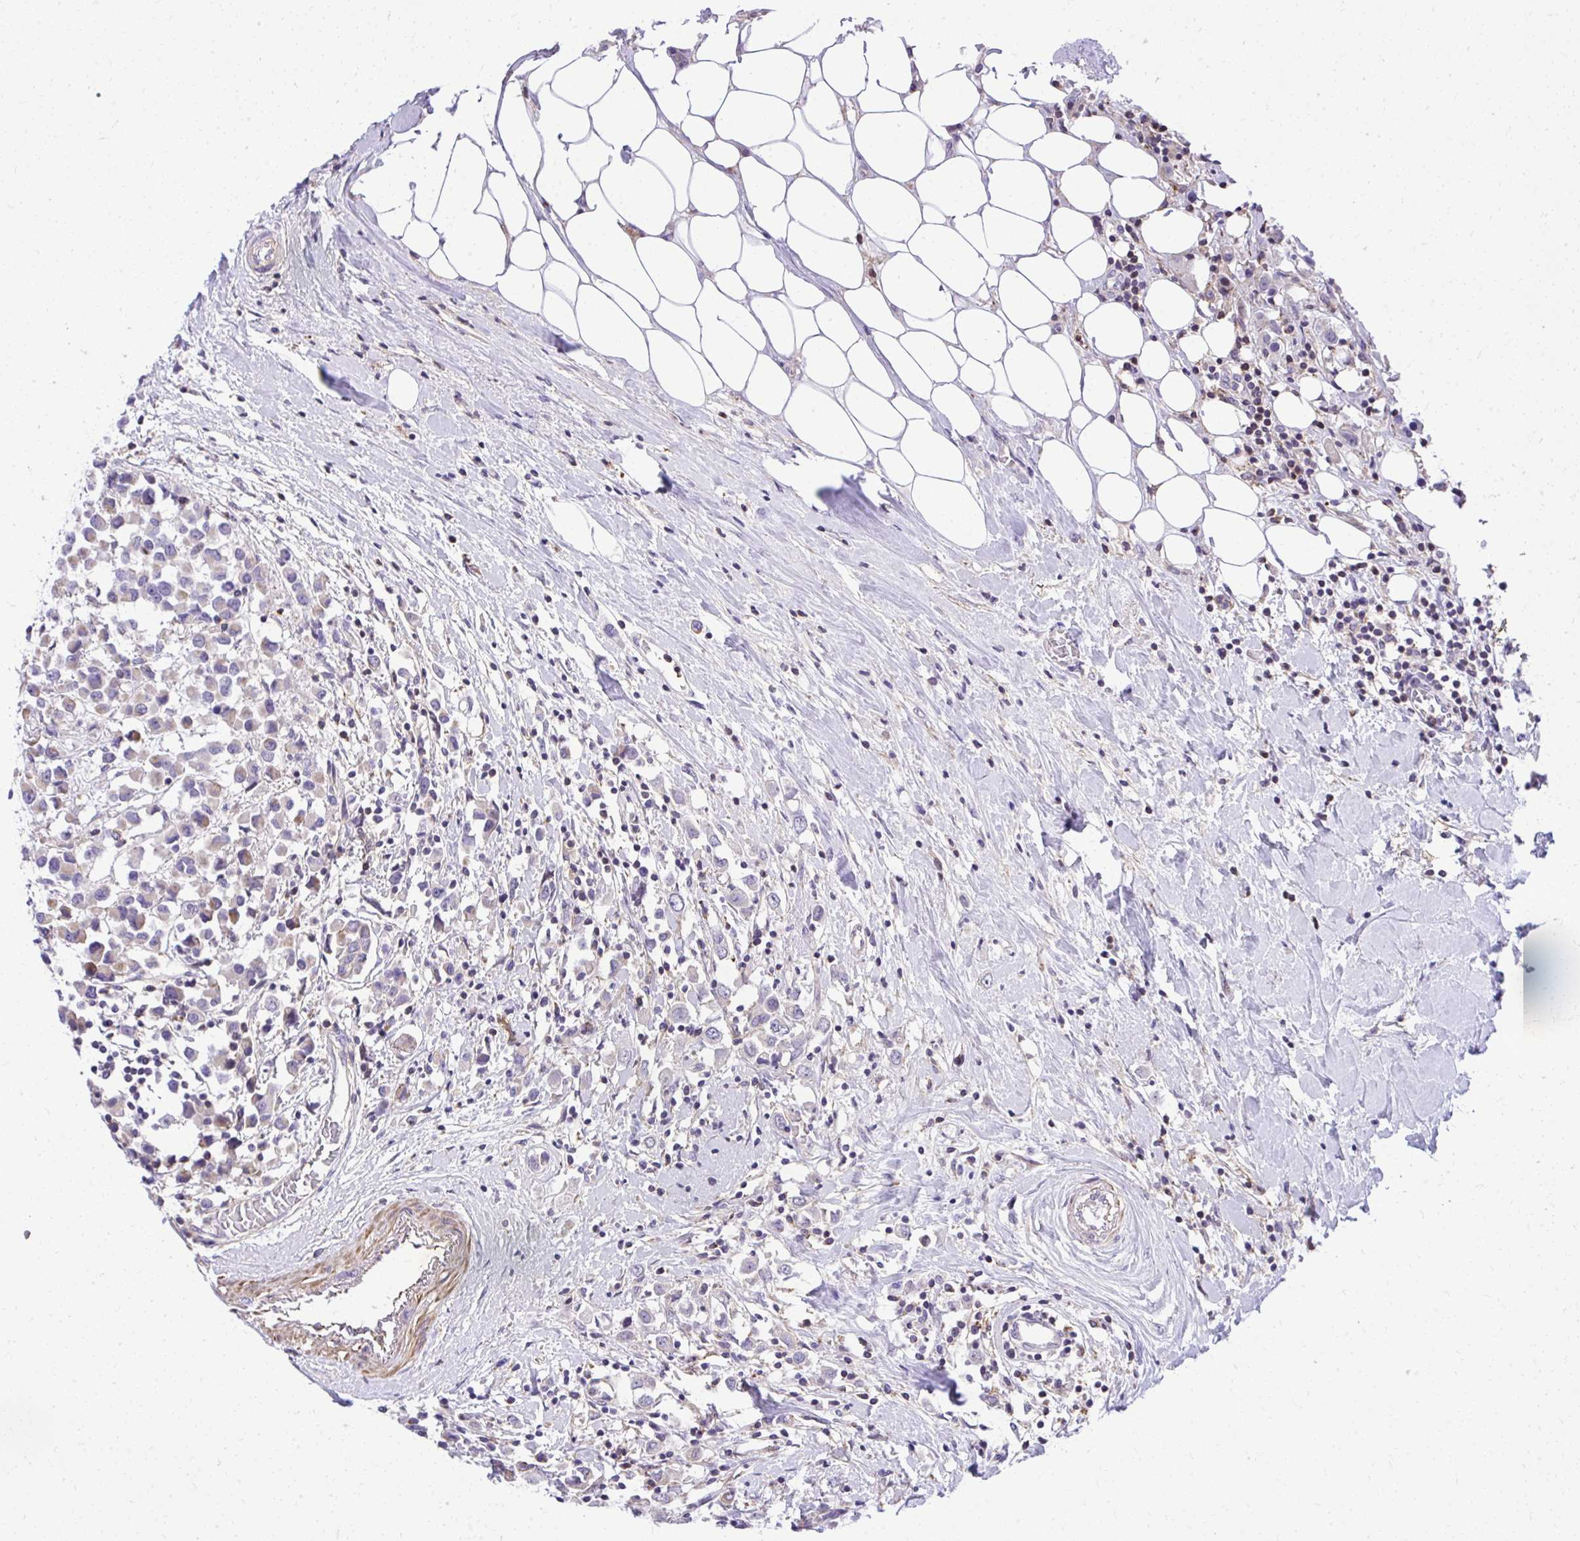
{"staining": {"intensity": "negative", "quantity": "none", "location": "none"}, "tissue": "breast cancer", "cell_type": "Tumor cells", "image_type": "cancer", "snomed": [{"axis": "morphology", "description": "Duct carcinoma"}, {"axis": "topography", "description": "Breast"}], "caption": "Tumor cells show no significant positivity in infiltrating ductal carcinoma (breast).", "gene": "GRK4", "patient": {"sex": "female", "age": 61}}